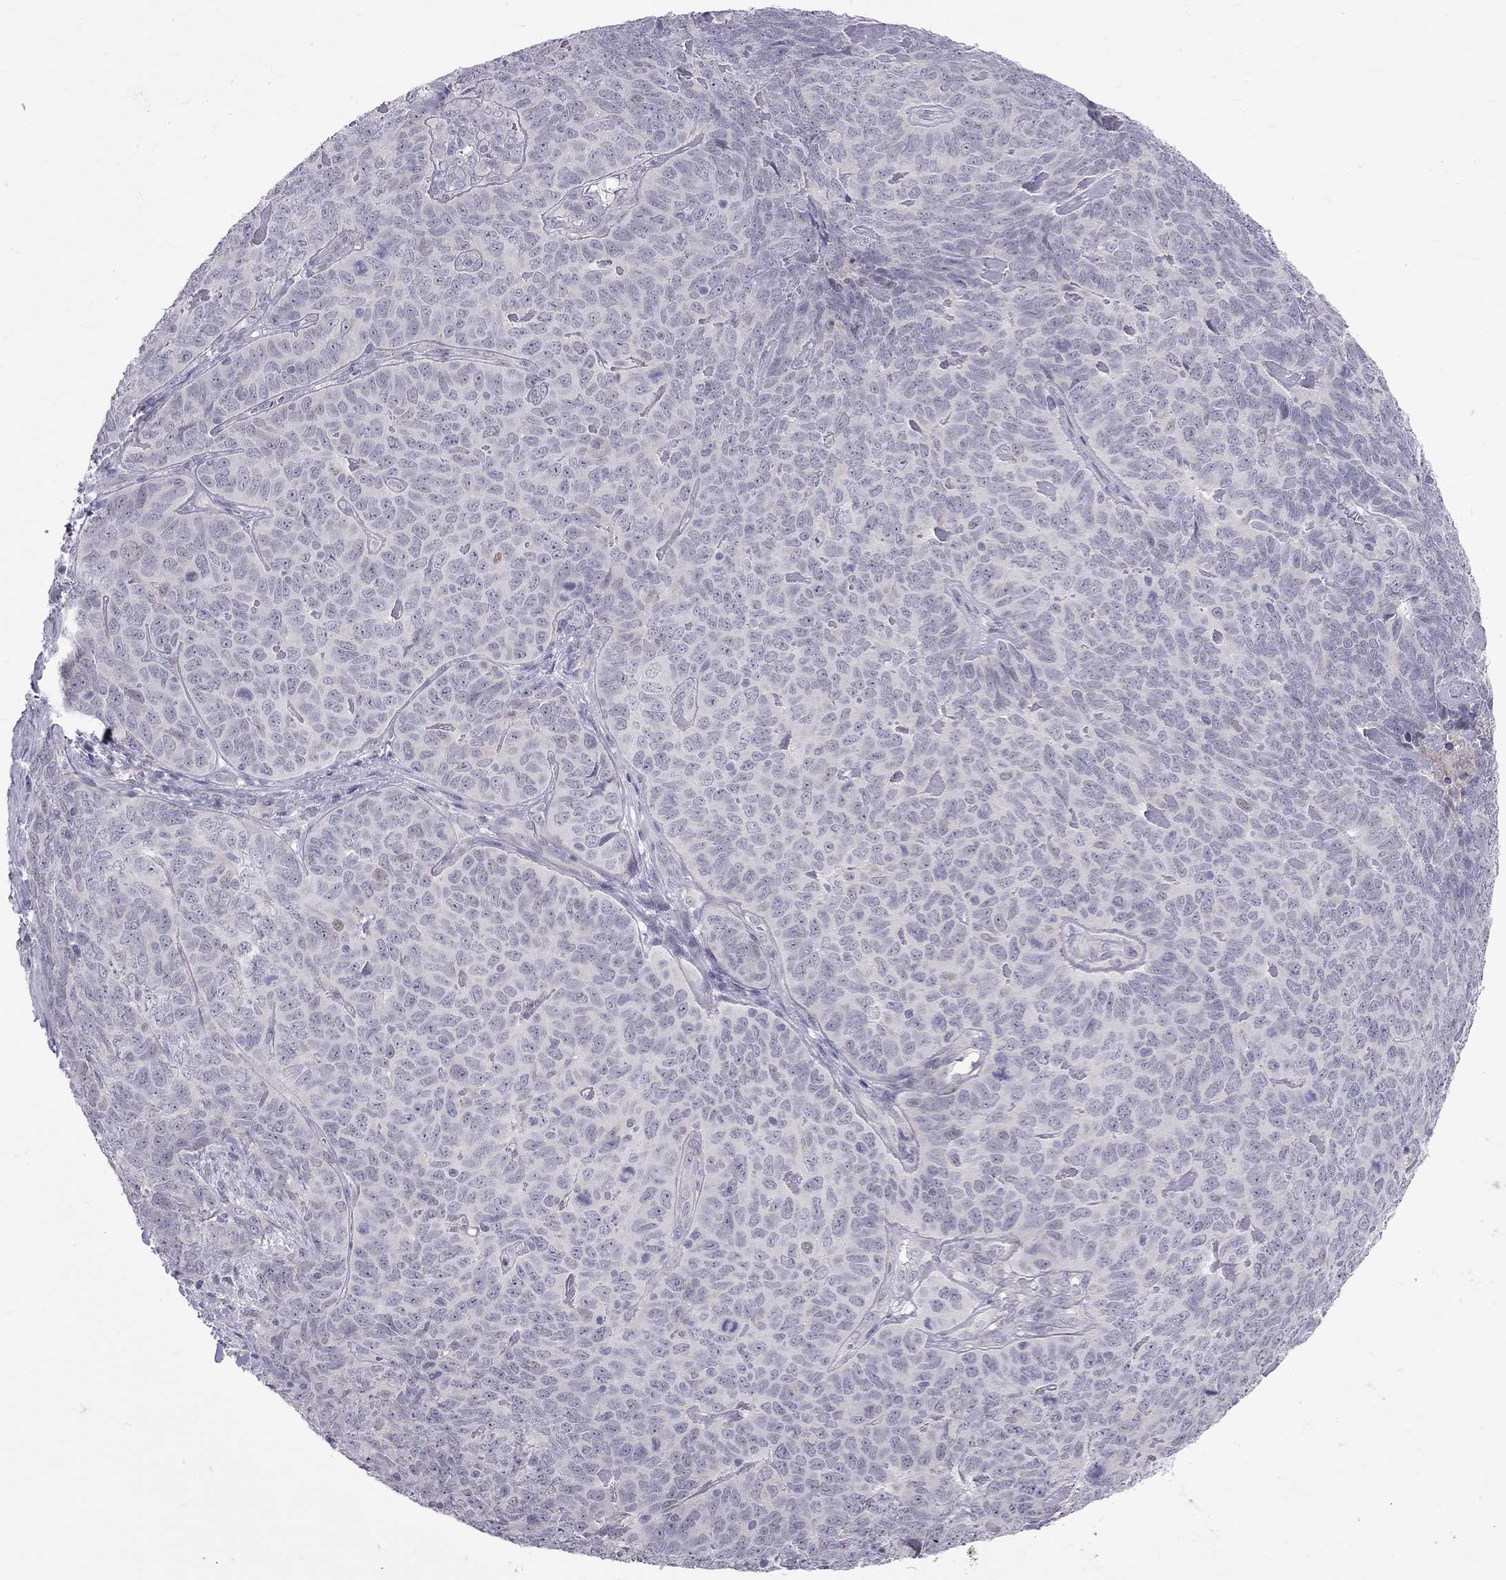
{"staining": {"intensity": "negative", "quantity": "none", "location": "none"}, "tissue": "skin cancer", "cell_type": "Tumor cells", "image_type": "cancer", "snomed": [{"axis": "morphology", "description": "Squamous cell carcinoma, NOS"}, {"axis": "topography", "description": "Skin"}, {"axis": "topography", "description": "Anal"}], "caption": "This is an immunohistochemistry histopathology image of human skin cancer (squamous cell carcinoma). There is no positivity in tumor cells.", "gene": "RTL9", "patient": {"sex": "female", "age": 51}}